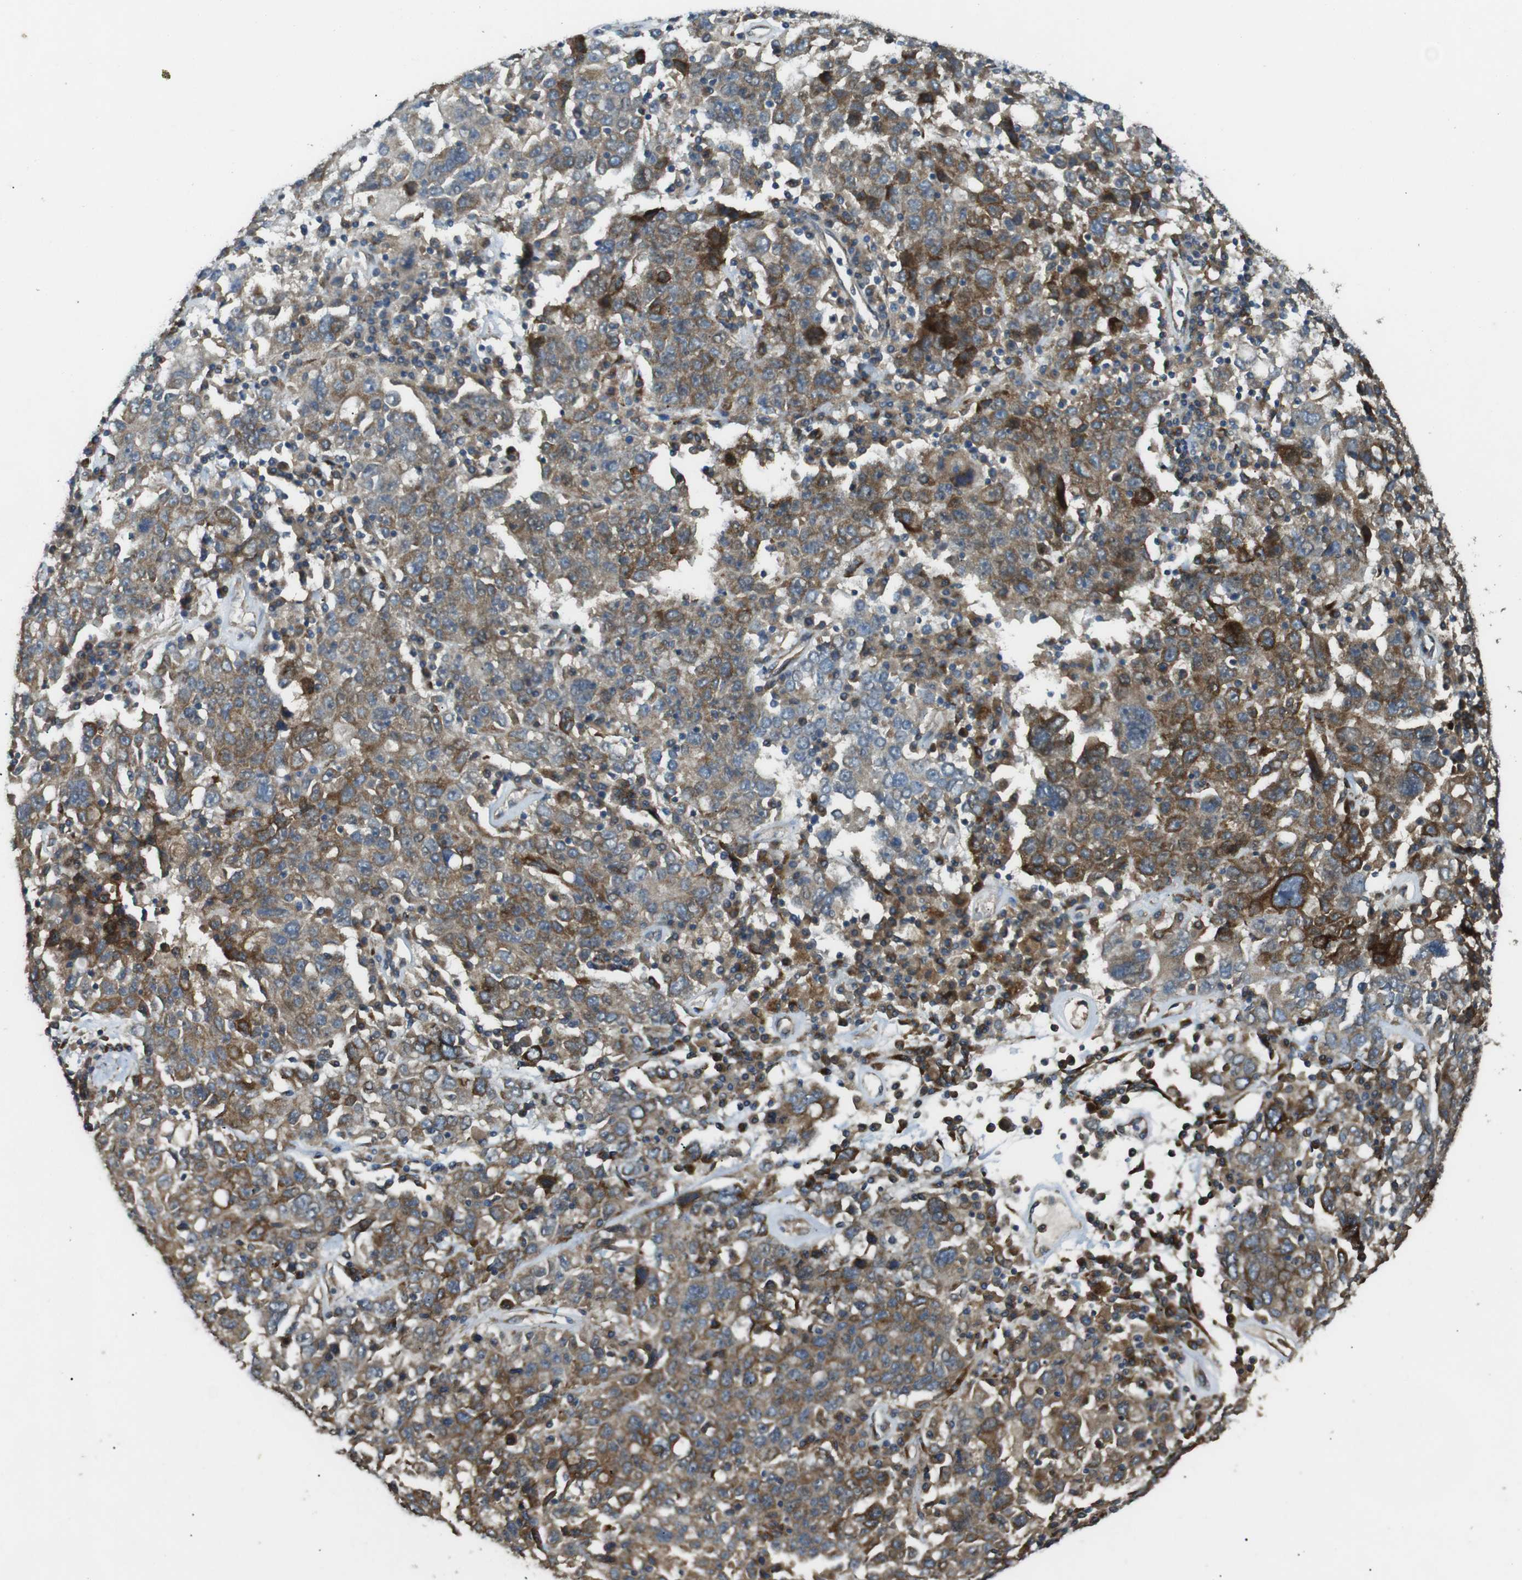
{"staining": {"intensity": "moderate", "quantity": ">75%", "location": "cytoplasmic/membranous"}, "tissue": "ovarian cancer", "cell_type": "Tumor cells", "image_type": "cancer", "snomed": [{"axis": "morphology", "description": "Carcinoma, endometroid"}, {"axis": "topography", "description": "Ovary"}], "caption": "Protein analysis of ovarian endometroid carcinoma tissue exhibits moderate cytoplasmic/membranous staining in approximately >75% of tumor cells.", "gene": "ARHGAP24", "patient": {"sex": "female", "age": 62}}